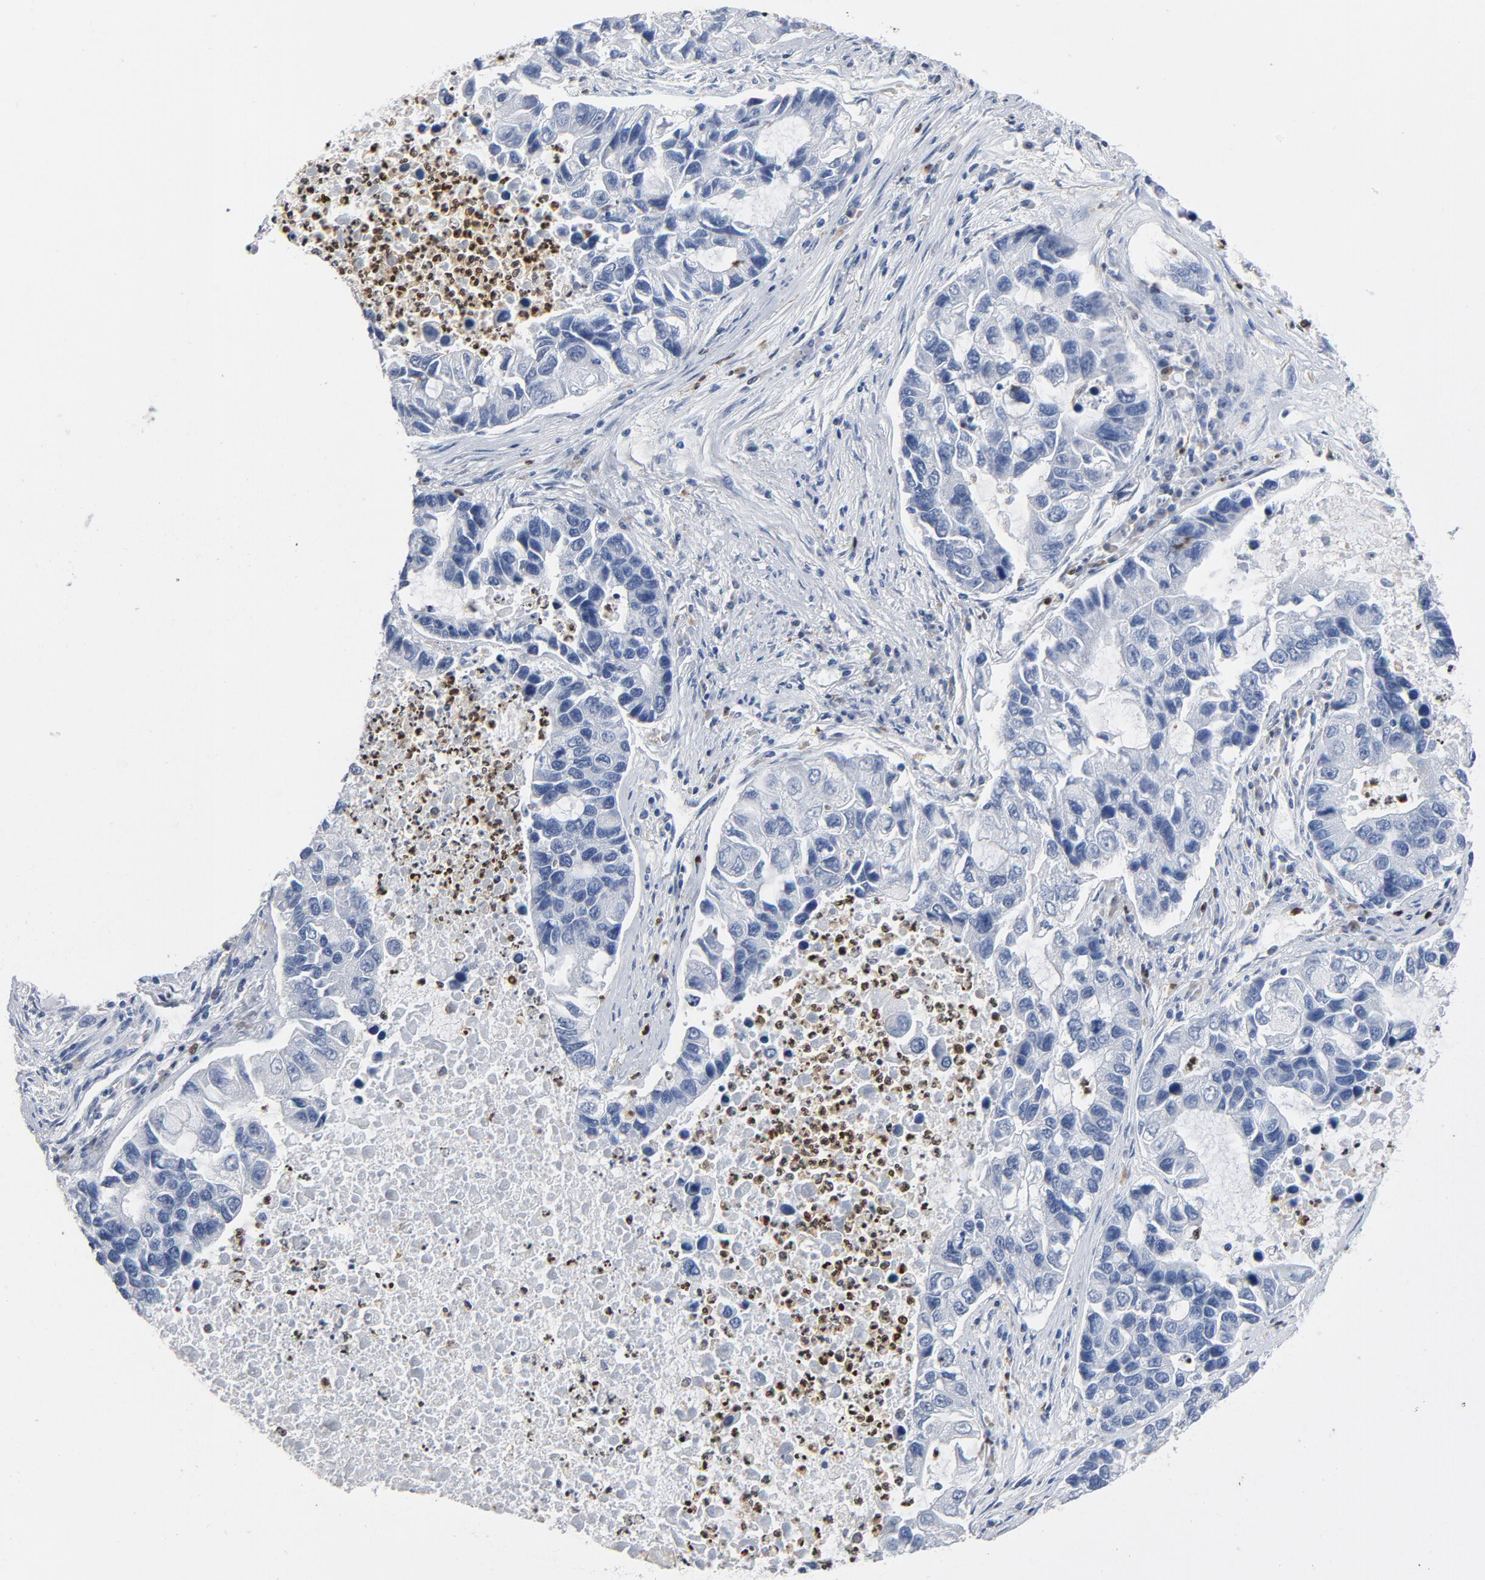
{"staining": {"intensity": "negative", "quantity": "none", "location": "none"}, "tissue": "lung cancer", "cell_type": "Tumor cells", "image_type": "cancer", "snomed": [{"axis": "morphology", "description": "Adenocarcinoma, NOS"}, {"axis": "topography", "description": "Lung"}], "caption": "Immunohistochemistry histopathology image of lung cancer (adenocarcinoma) stained for a protein (brown), which displays no positivity in tumor cells. Brightfield microscopy of immunohistochemistry stained with DAB (brown) and hematoxylin (blue), captured at high magnification.", "gene": "NCF1", "patient": {"sex": "female", "age": 51}}